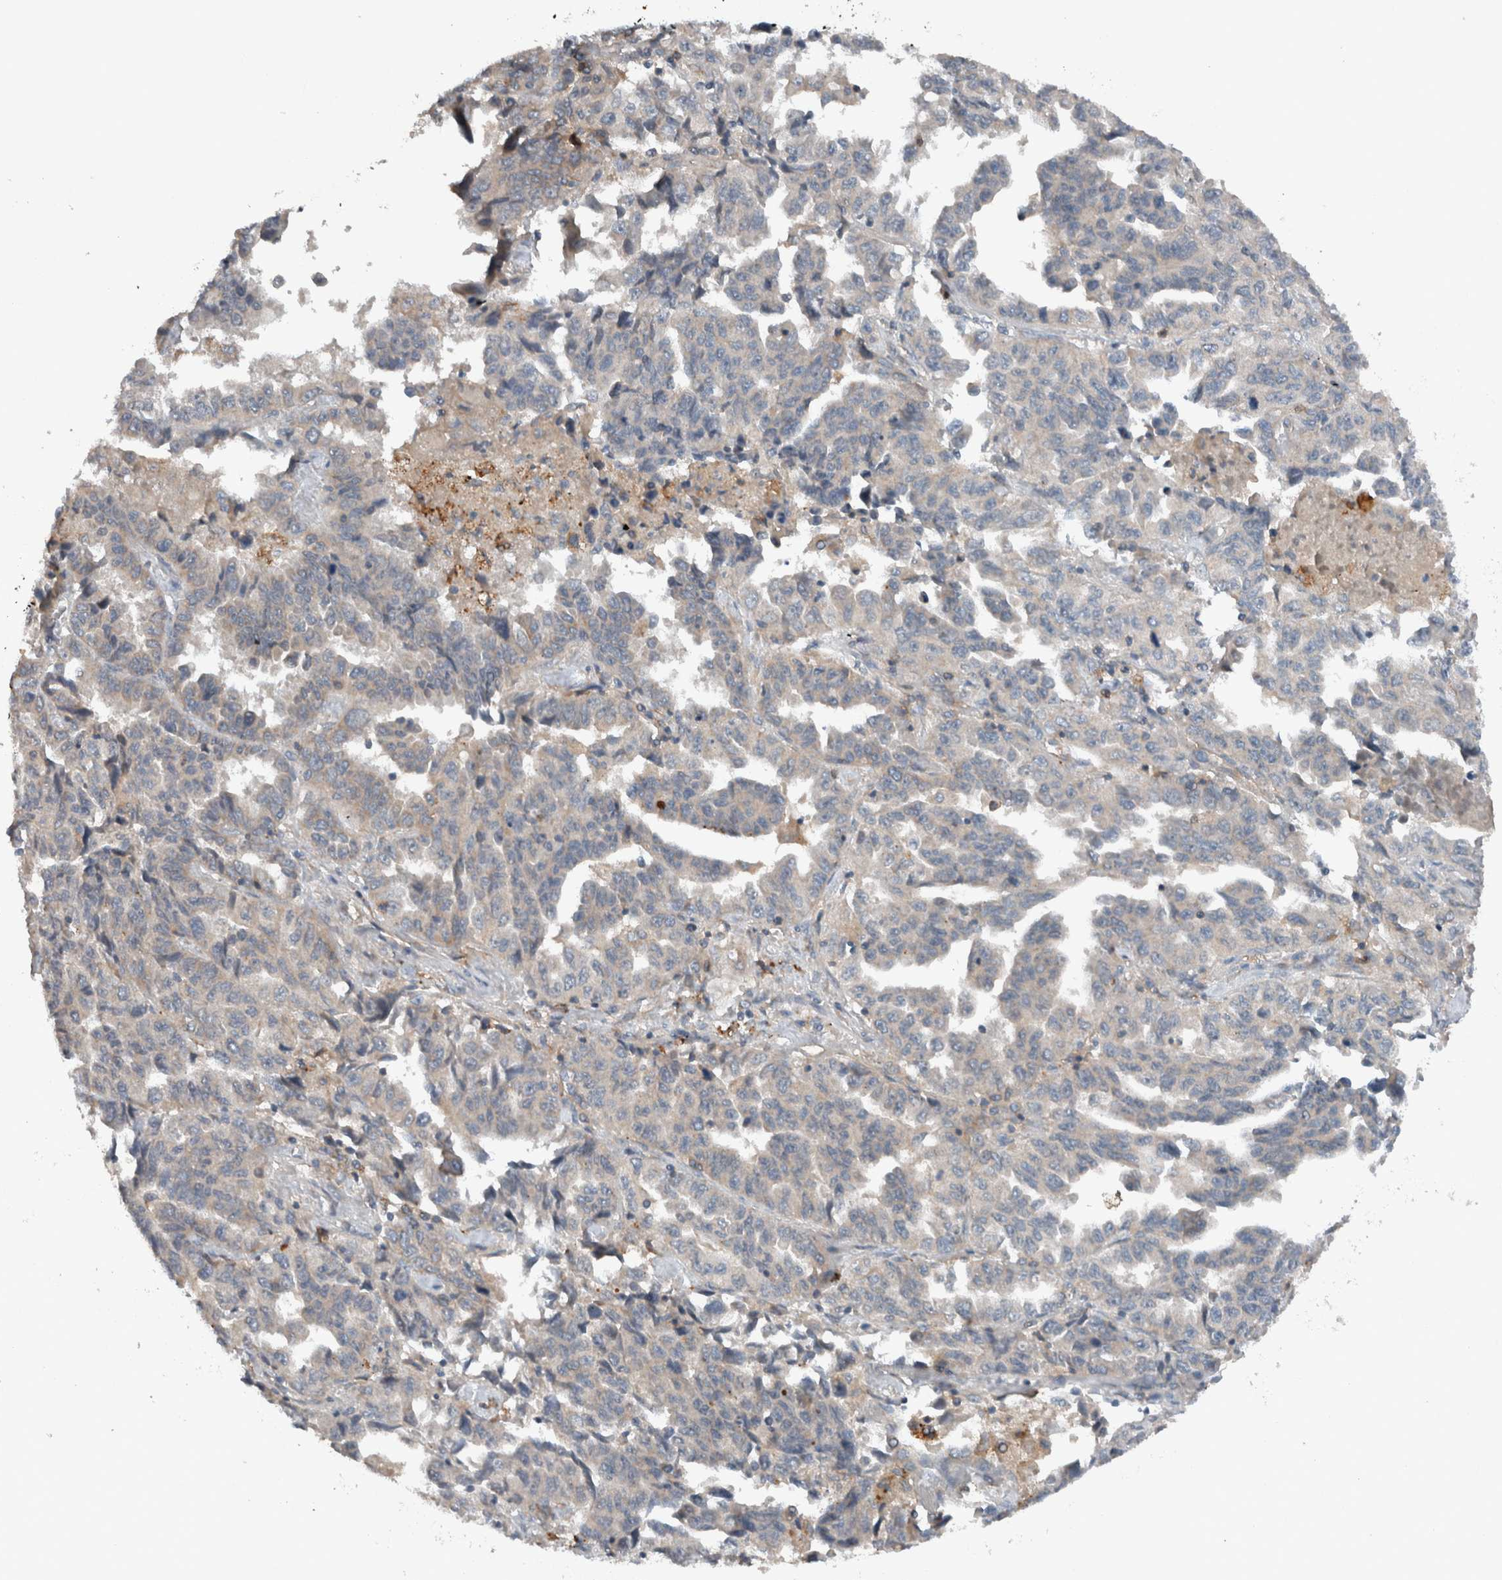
{"staining": {"intensity": "negative", "quantity": "none", "location": "none"}, "tissue": "lung cancer", "cell_type": "Tumor cells", "image_type": "cancer", "snomed": [{"axis": "morphology", "description": "Adenocarcinoma, NOS"}, {"axis": "topography", "description": "Lung"}], "caption": "This photomicrograph is of adenocarcinoma (lung) stained with immunohistochemistry to label a protein in brown with the nuclei are counter-stained blue. There is no staining in tumor cells.", "gene": "UGCG", "patient": {"sex": "female", "age": 51}}